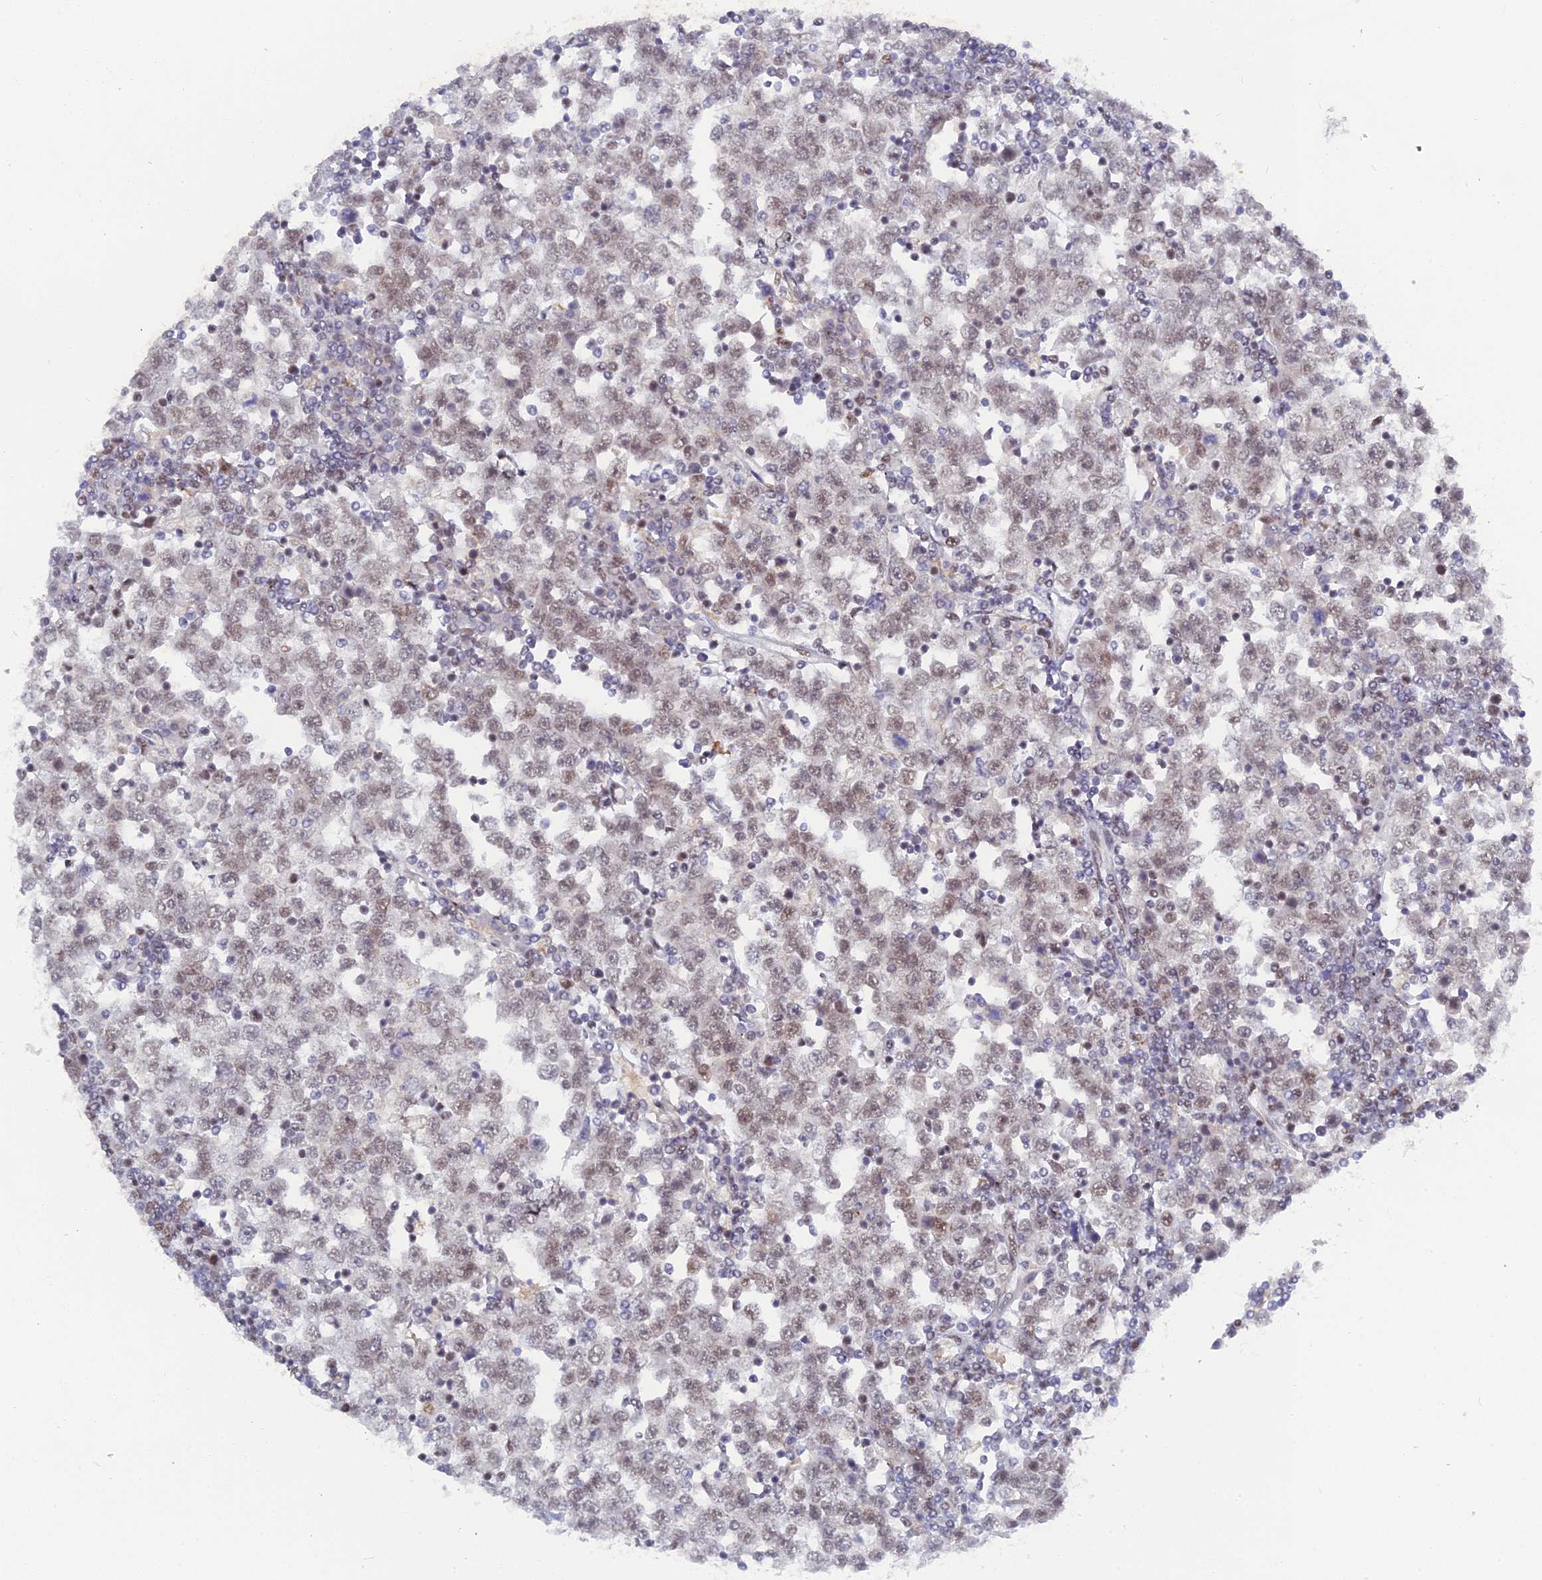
{"staining": {"intensity": "weak", "quantity": "25%-75%", "location": "nuclear"}, "tissue": "testis cancer", "cell_type": "Tumor cells", "image_type": "cancer", "snomed": [{"axis": "morphology", "description": "Seminoma, NOS"}, {"axis": "topography", "description": "Testis"}], "caption": "Immunohistochemistry (IHC) (DAB (3,3'-diaminobenzidine)) staining of human seminoma (testis) reveals weak nuclear protein expression in about 25%-75% of tumor cells. (DAB IHC with brightfield microscopy, high magnification).", "gene": "CCDC85A", "patient": {"sex": "male", "age": 65}}